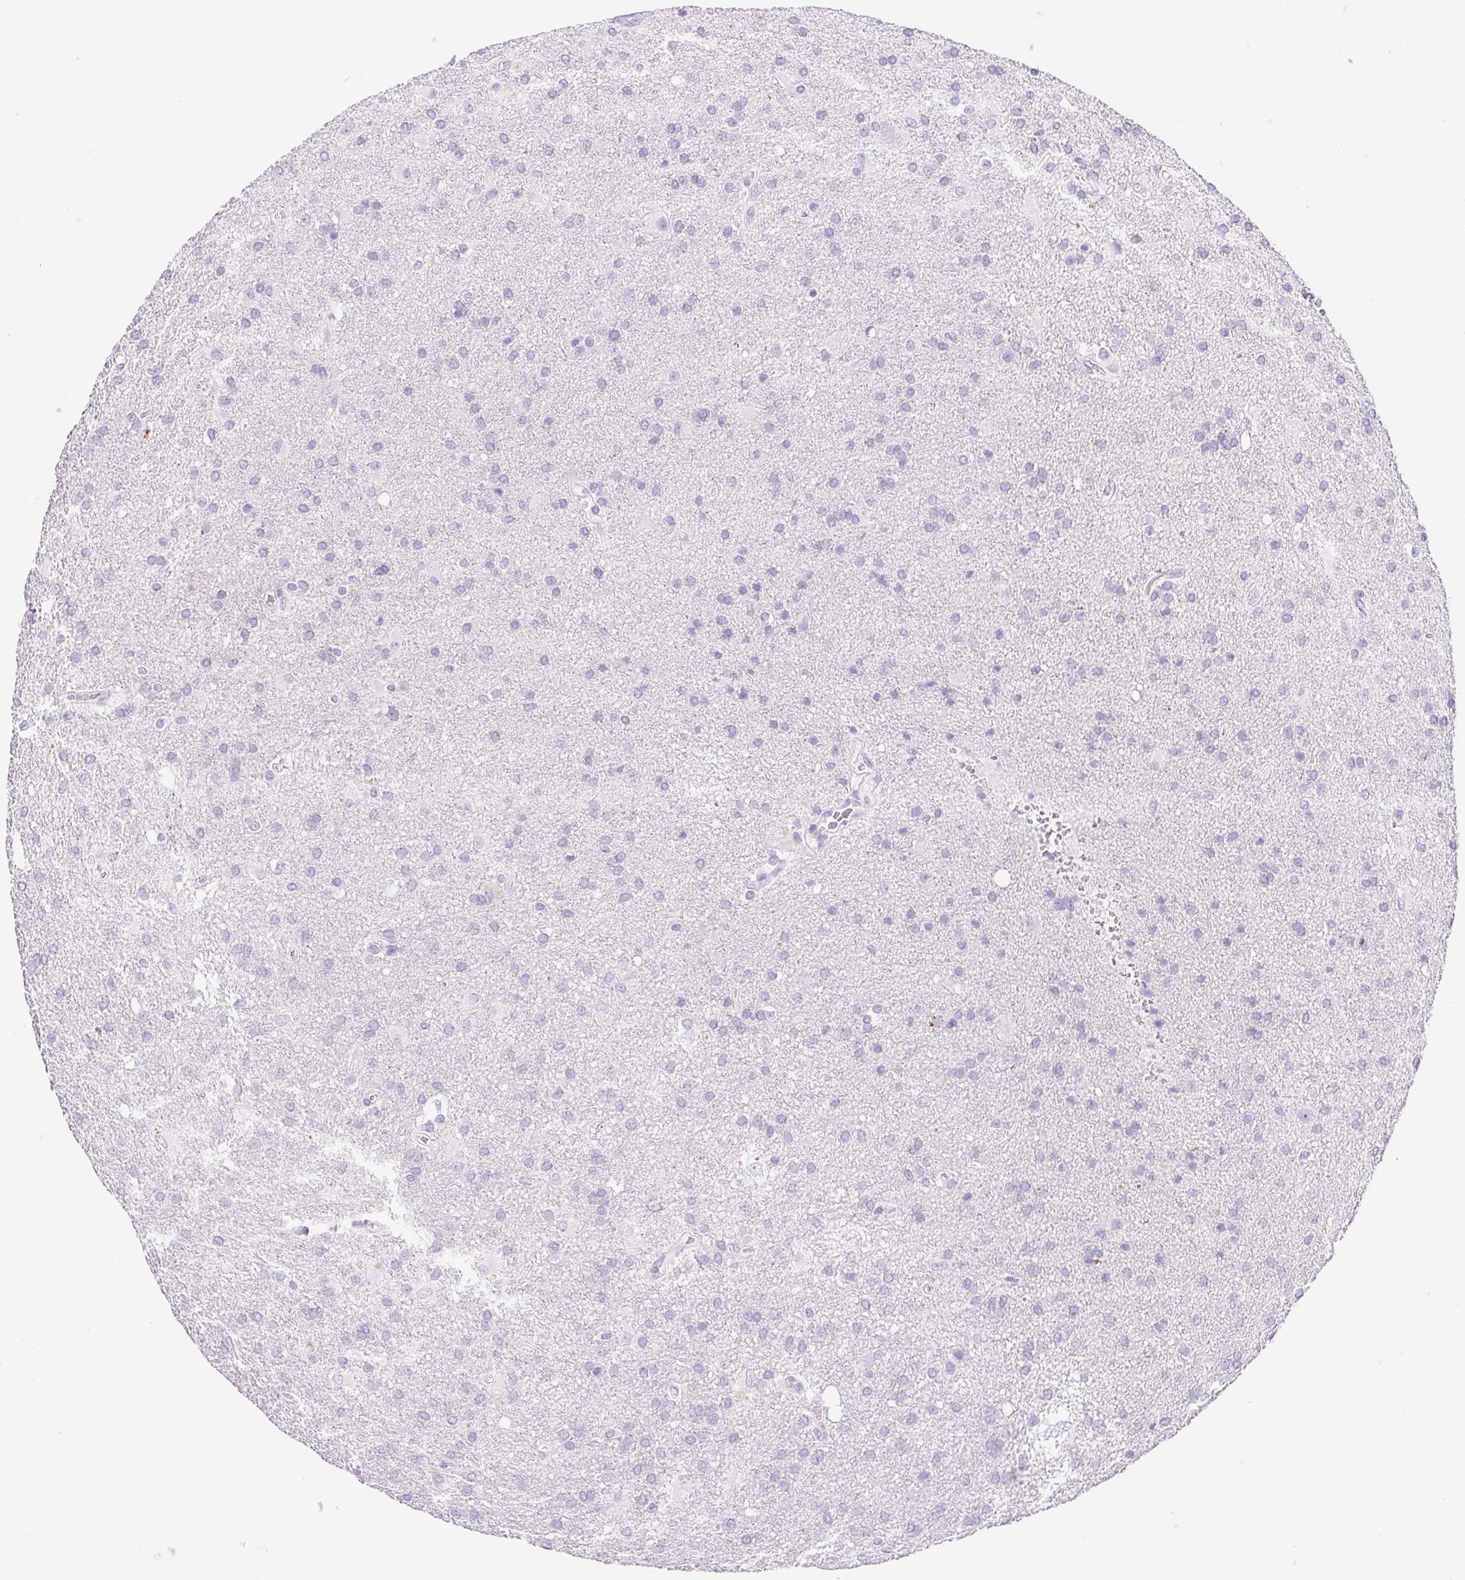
{"staining": {"intensity": "negative", "quantity": "none", "location": "none"}, "tissue": "glioma", "cell_type": "Tumor cells", "image_type": "cancer", "snomed": [{"axis": "morphology", "description": "Glioma, malignant, Low grade"}, {"axis": "topography", "description": "Brain"}], "caption": "The immunohistochemistry image has no significant expression in tumor cells of glioma tissue.", "gene": "PNLIP", "patient": {"sex": "male", "age": 66}}